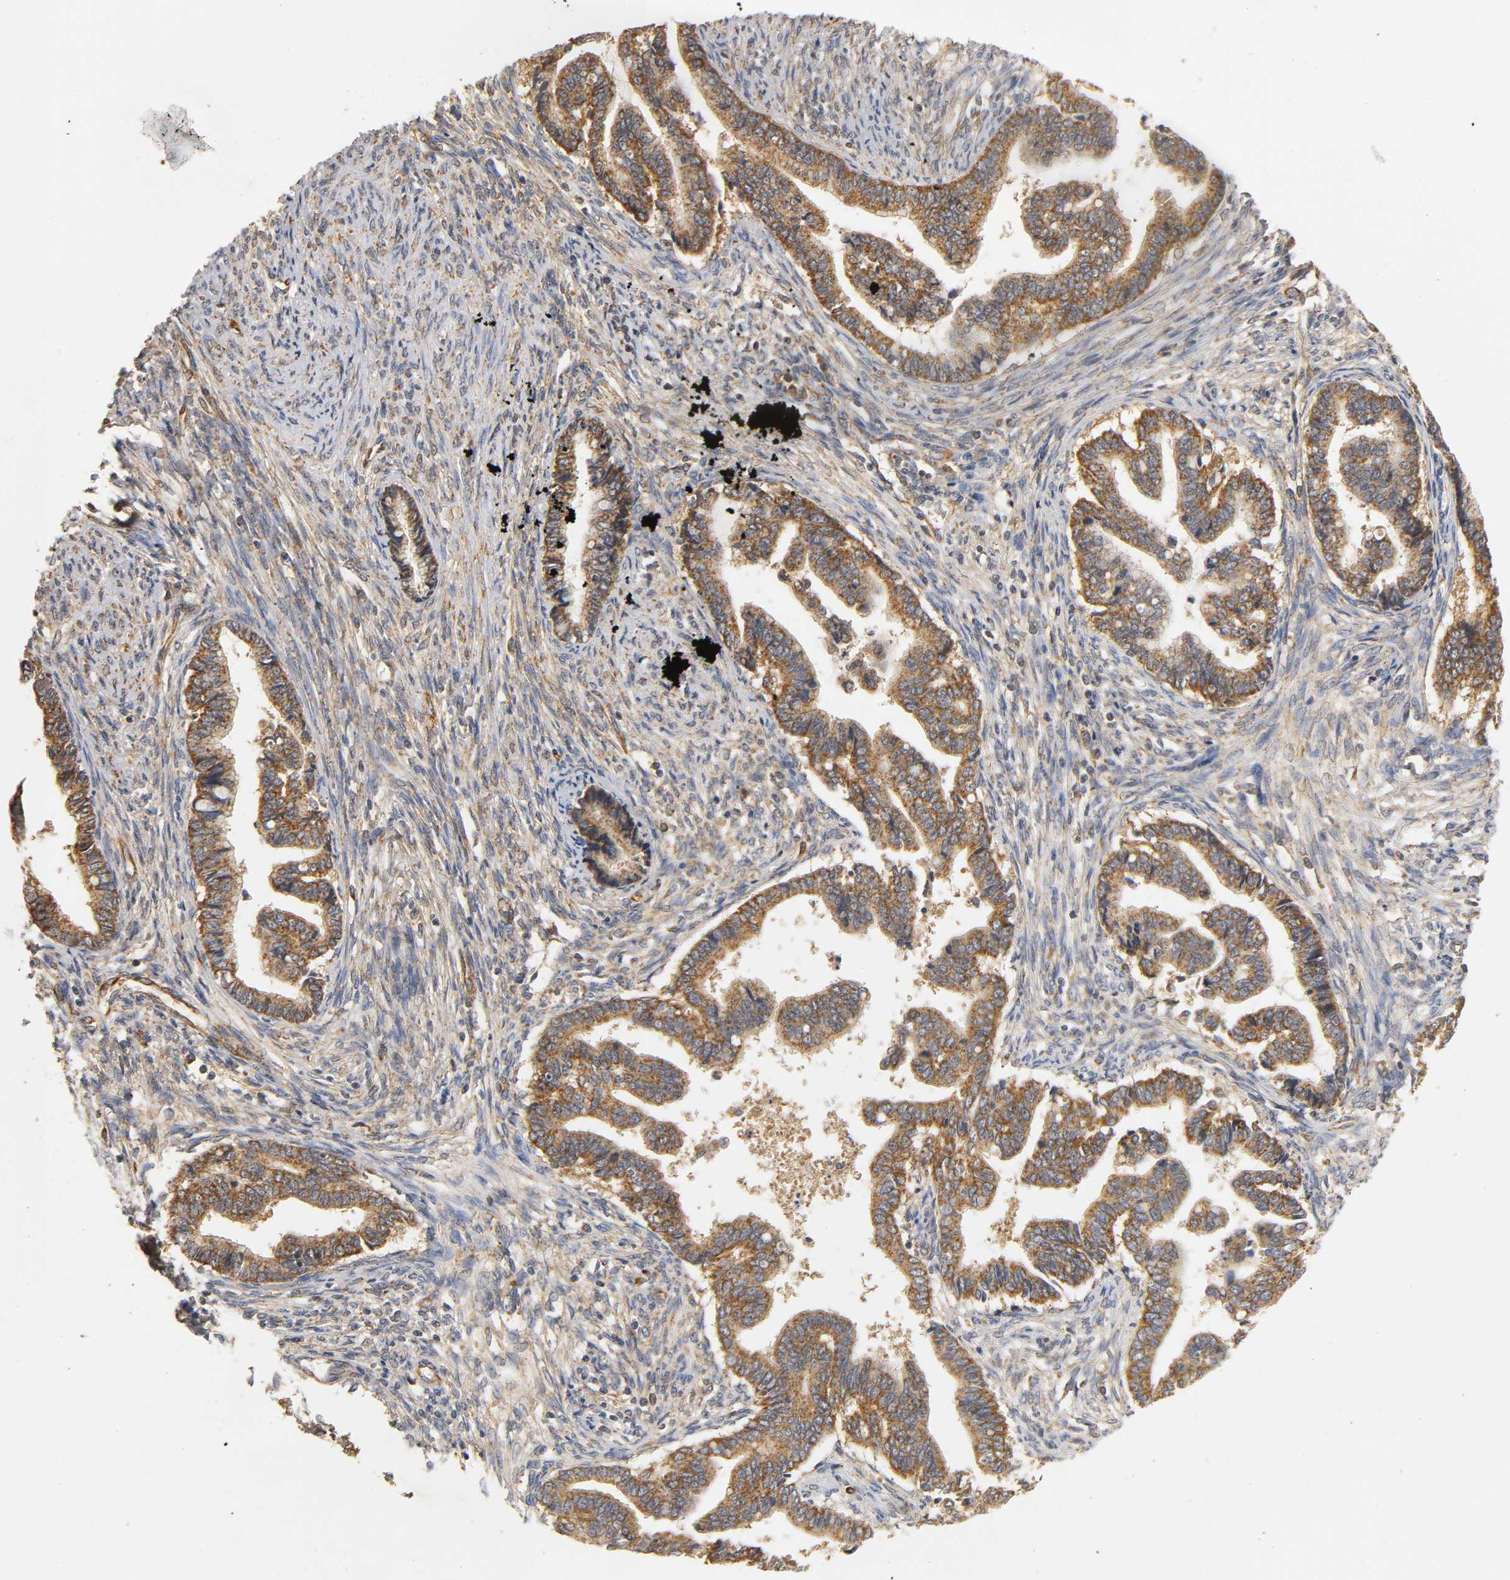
{"staining": {"intensity": "moderate", "quantity": ">75%", "location": "cytoplasmic/membranous"}, "tissue": "cervical cancer", "cell_type": "Tumor cells", "image_type": "cancer", "snomed": [{"axis": "morphology", "description": "Adenocarcinoma, NOS"}, {"axis": "topography", "description": "Cervix"}], "caption": "IHC (DAB) staining of human adenocarcinoma (cervical) demonstrates moderate cytoplasmic/membranous protein staining in approximately >75% of tumor cells. (brown staining indicates protein expression, while blue staining denotes nuclei).", "gene": "SCAP", "patient": {"sex": "female", "age": 44}}